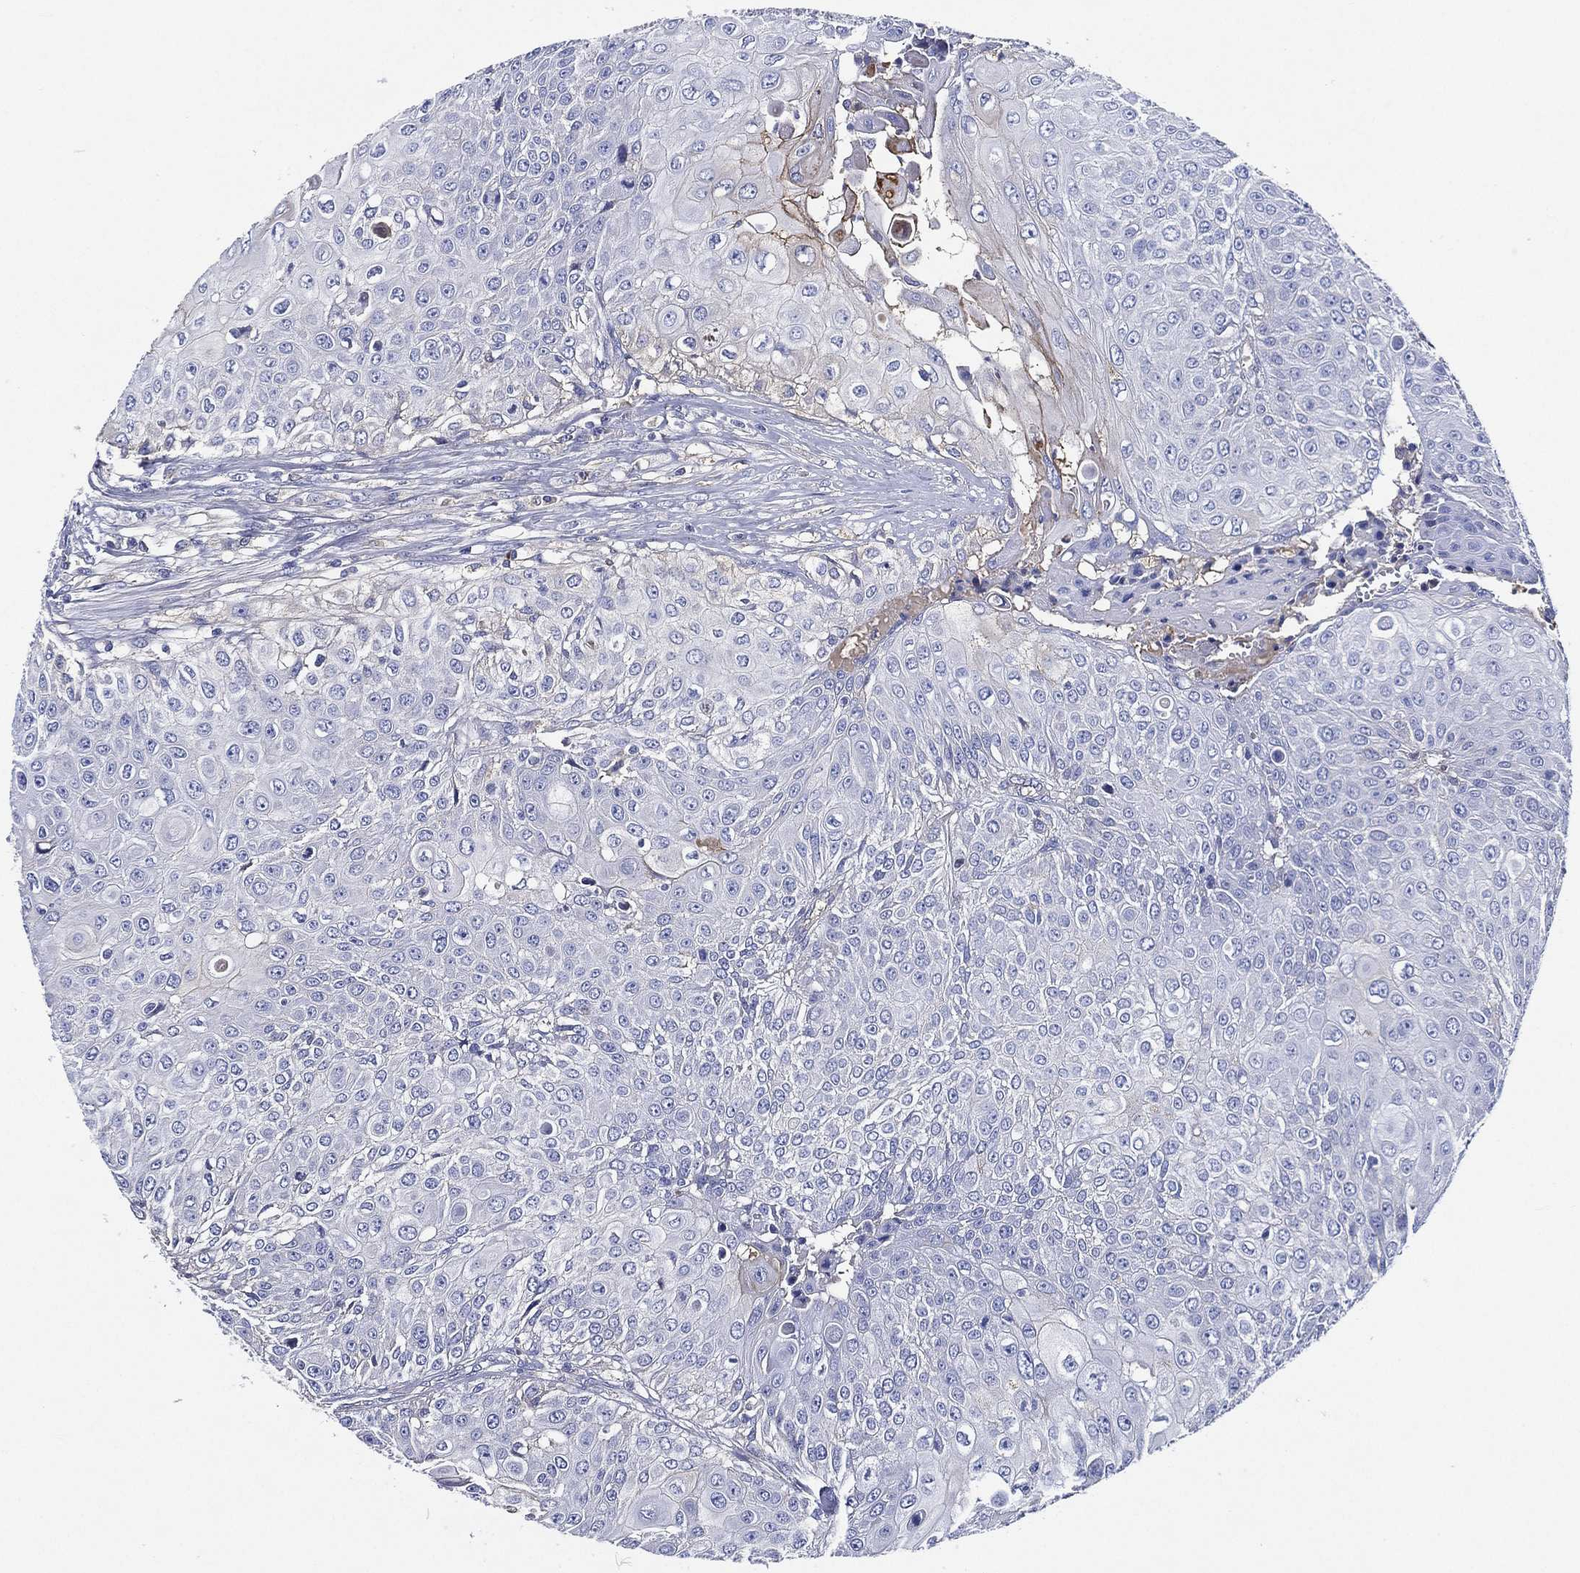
{"staining": {"intensity": "negative", "quantity": "none", "location": "none"}, "tissue": "urothelial cancer", "cell_type": "Tumor cells", "image_type": "cancer", "snomed": [{"axis": "morphology", "description": "Urothelial carcinoma, High grade"}, {"axis": "topography", "description": "Urinary bladder"}], "caption": "High power microscopy micrograph of an IHC histopathology image of urothelial cancer, revealing no significant positivity in tumor cells.", "gene": "TMPRSS11D", "patient": {"sex": "female", "age": 79}}